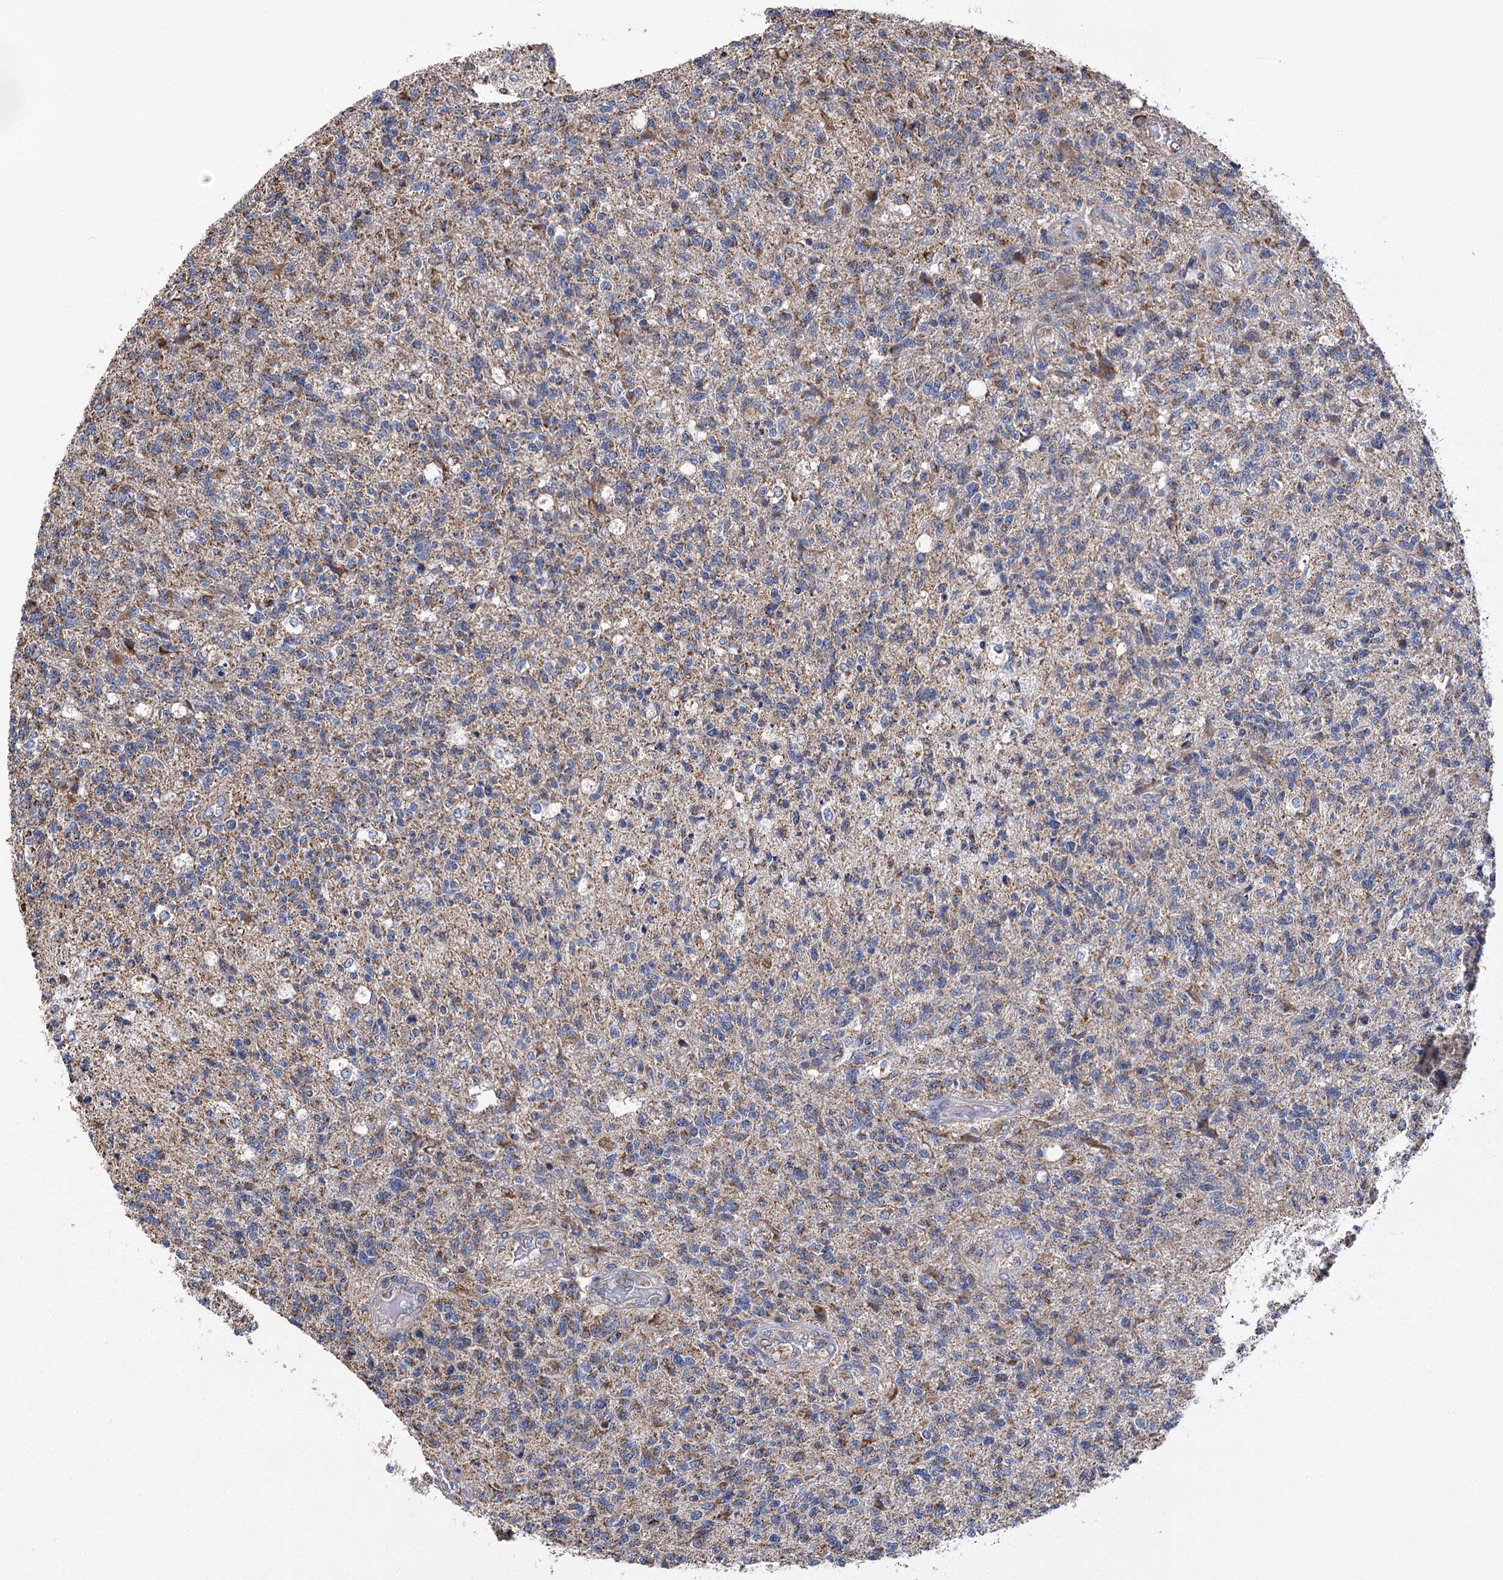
{"staining": {"intensity": "moderate", "quantity": "25%-75%", "location": "cytoplasmic/membranous"}, "tissue": "glioma", "cell_type": "Tumor cells", "image_type": "cancer", "snomed": [{"axis": "morphology", "description": "Glioma, malignant, High grade"}, {"axis": "topography", "description": "Brain"}], "caption": "A micrograph of human malignant glioma (high-grade) stained for a protein reveals moderate cytoplasmic/membranous brown staining in tumor cells.", "gene": "CCDC73", "patient": {"sex": "male", "age": 56}}